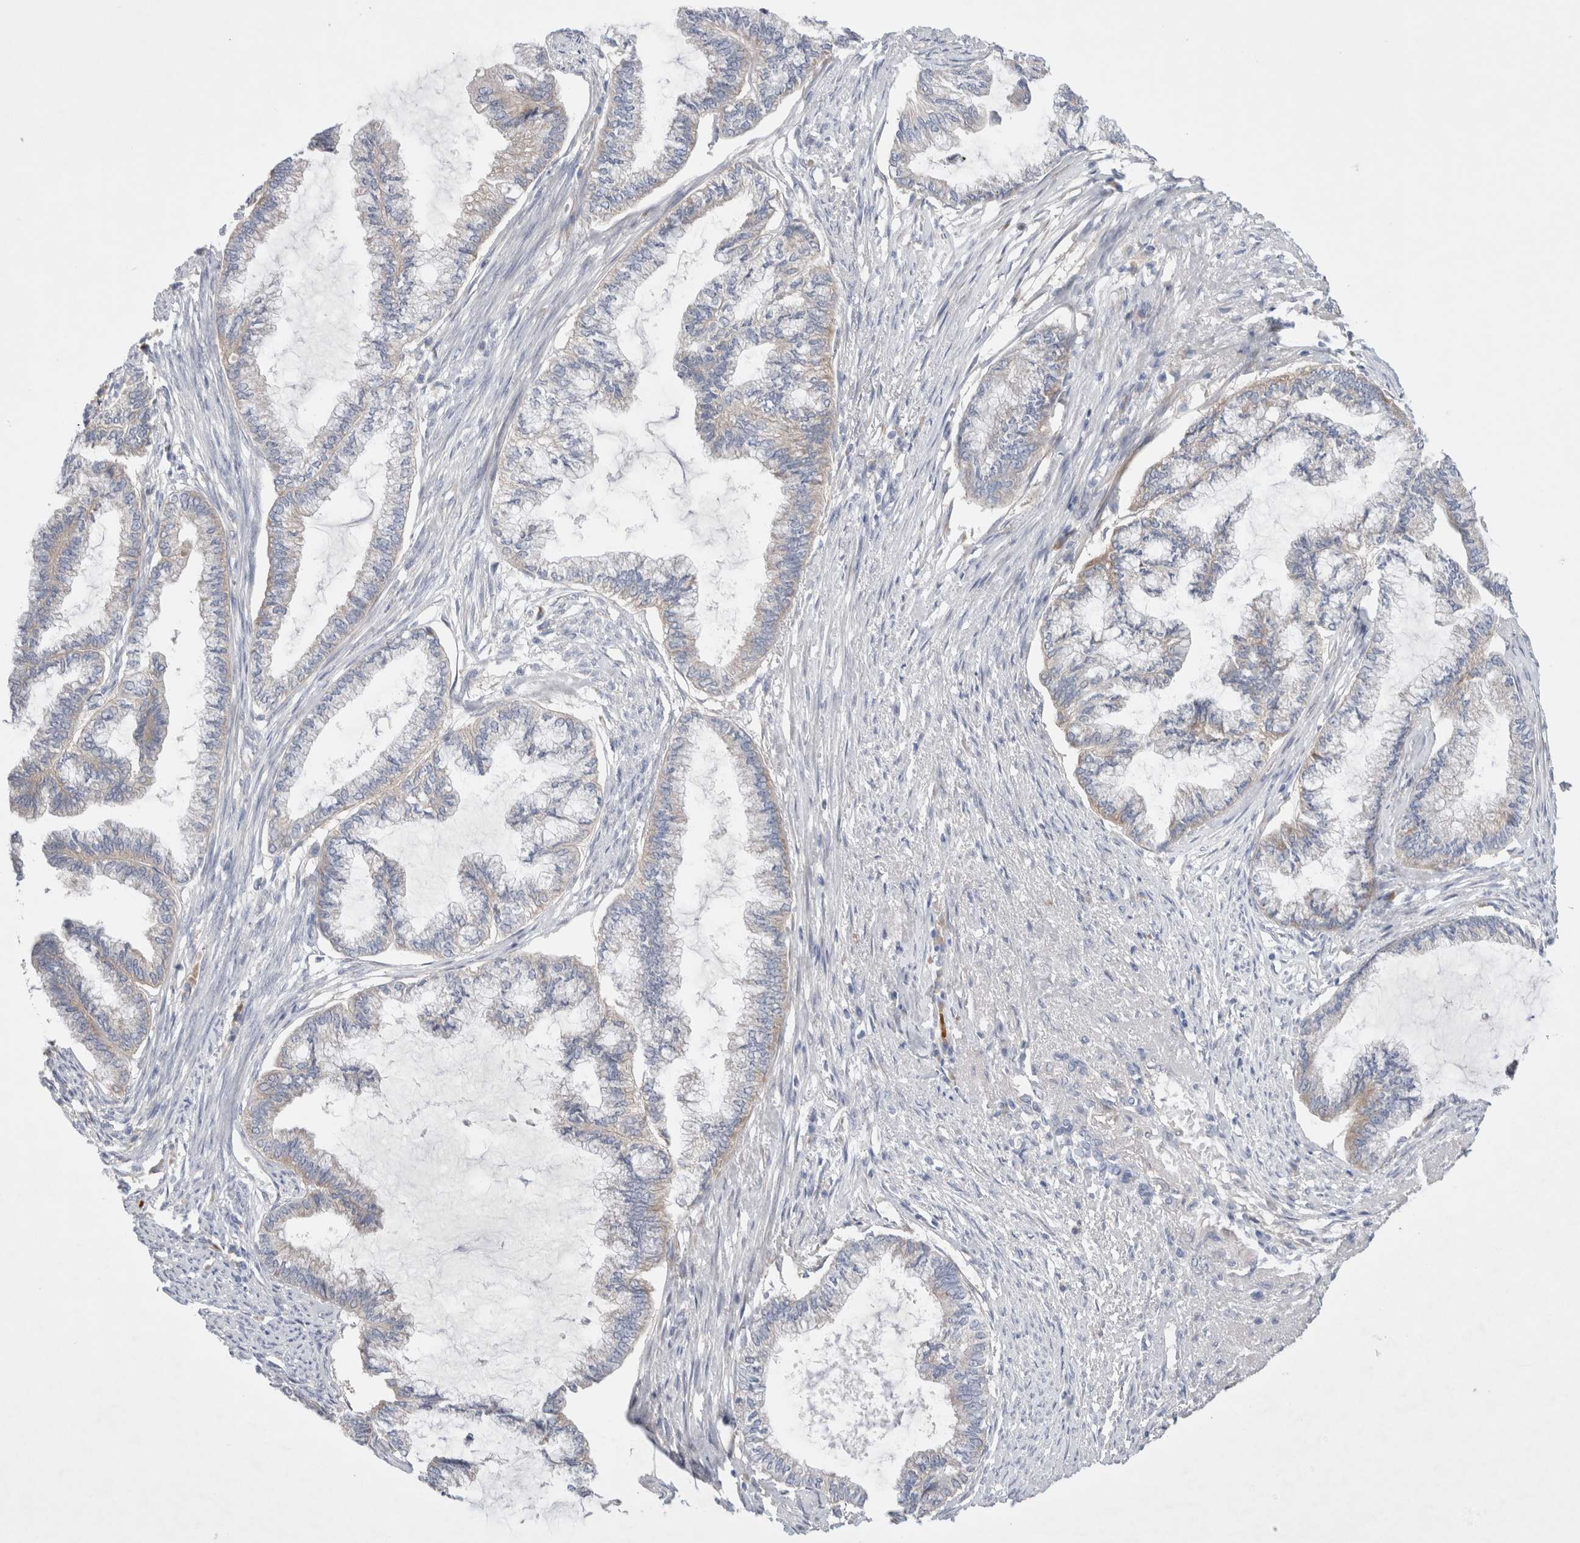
{"staining": {"intensity": "weak", "quantity": "<25%", "location": "cytoplasmic/membranous"}, "tissue": "endometrial cancer", "cell_type": "Tumor cells", "image_type": "cancer", "snomed": [{"axis": "morphology", "description": "Adenocarcinoma, NOS"}, {"axis": "topography", "description": "Endometrium"}], "caption": "This is an immunohistochemistry (IHC) micrograph of endometrial adenocarcinoma. There is no staining in tumor cells.", "gene": "RBM12B", "patient": {"sex": "female", "age": 86}}